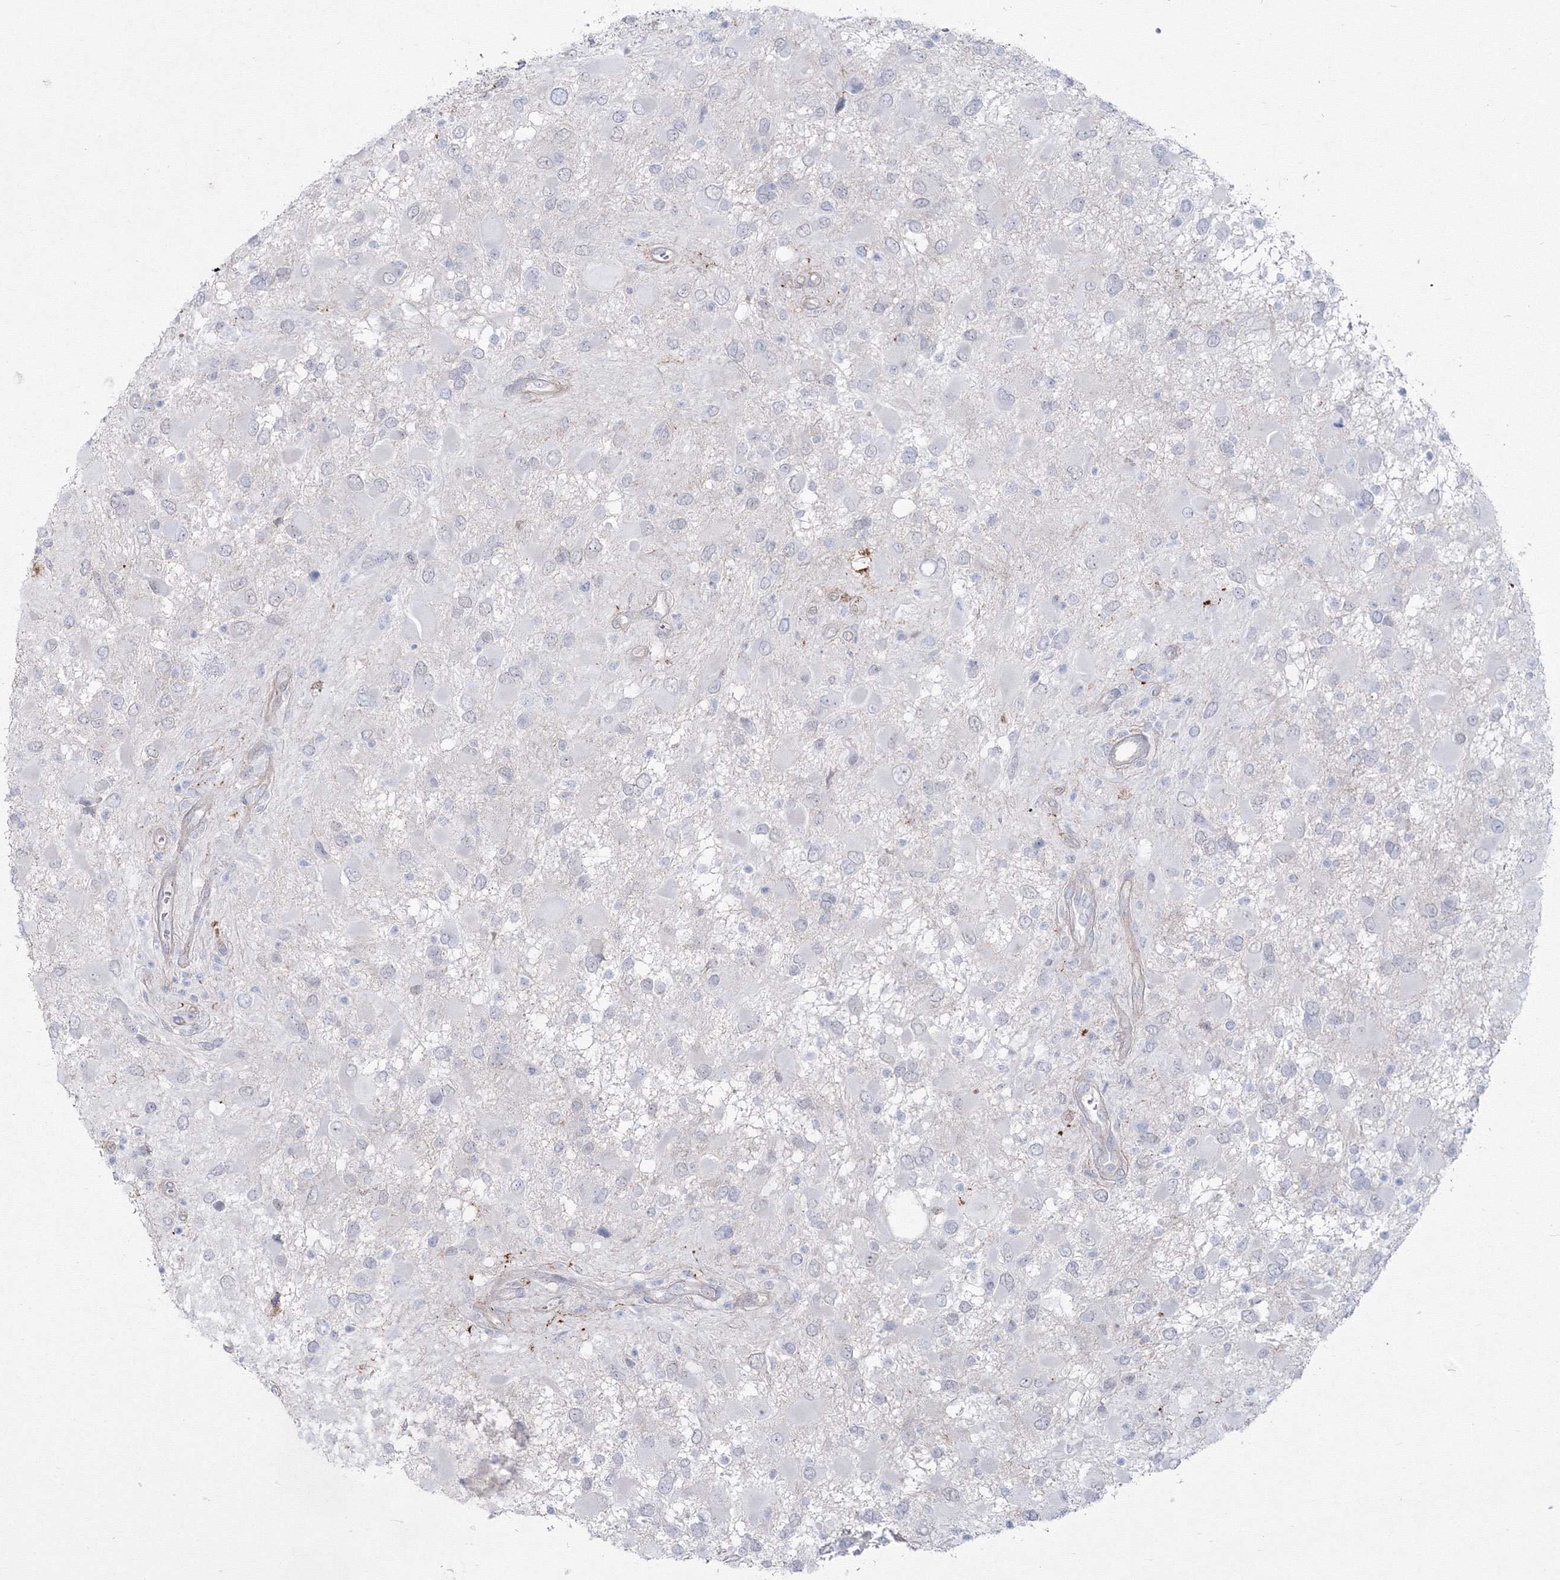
{"staining": {"intensity": "negative", "quantity": "none", "location": "none"}, "tissue": "glioma", "cell_type": "Tumor cells", "image_type": "cancer", "snomed": [{"axis": "morphology", "description": "Glioma, malignant, High grade"}, {"axis": "topography", "description": "Brain"}], "caption": "Immunohistochemistry (IHC) micrograph of human high-grade glioma (malignant) stained for a protein (brown), which exhibits no positivity in tumor cells. (Brightfield microscopy of DAB immunohistochemistry at high magnification).", "gene": "HYAL2", "patient": {"sex": "male", "age": 53}}